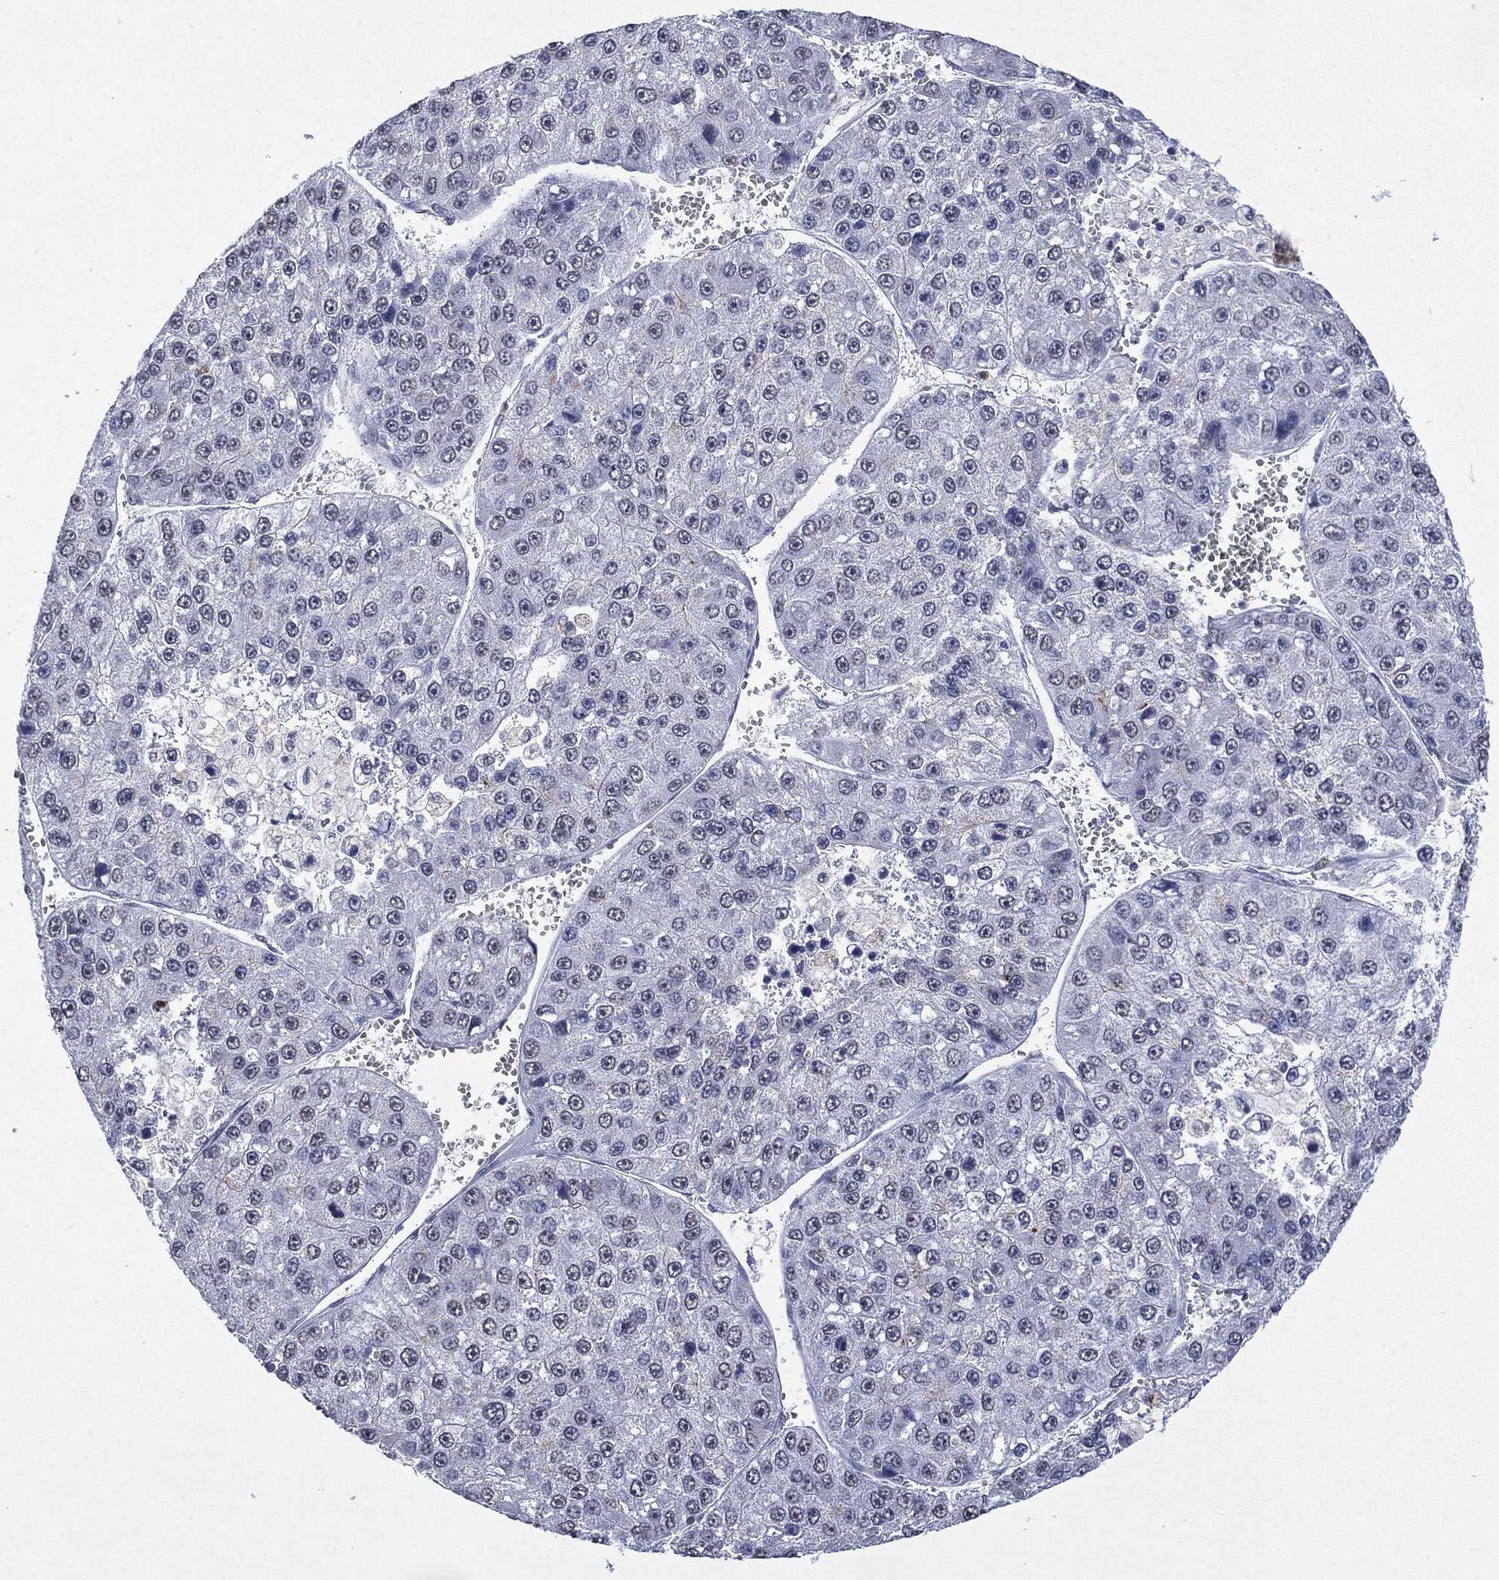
{"staining": {"intensity": "negative", "quantity": "none", "location": "none"}, "tissue": "liver cancer", "cell_type": "Tumor cells", "image_type": "cancer", "snomed": [{"axis": "morphology", "description": "Carcinoma, Hepatocellular, NOS"}, {"axis": "topography", "description": "Liver"}], "caption": "IHC of liver cancer exhibits no positivity in tumor cells.", "gene": "ASB10", "patient": {"sex": "female", "age": 73}}